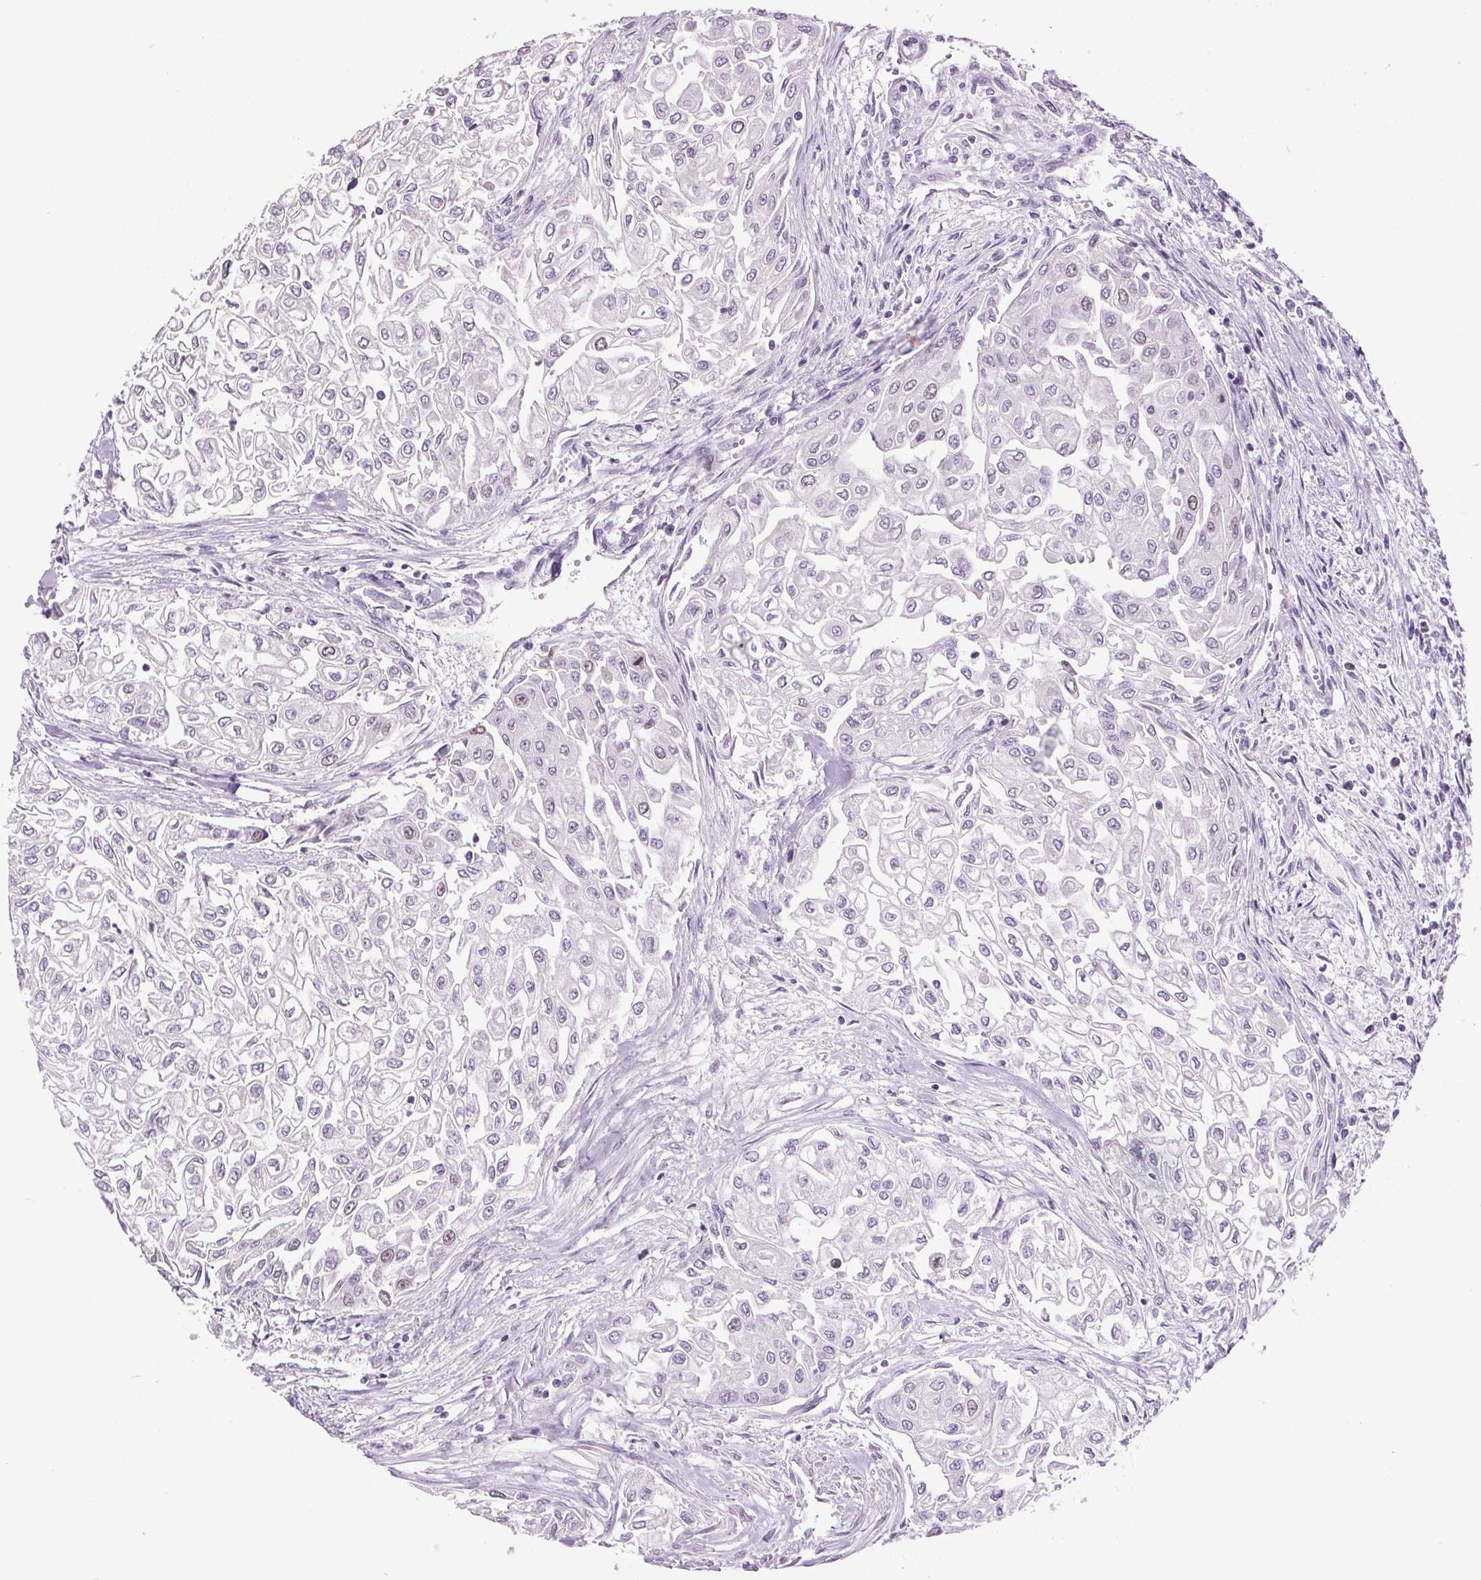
{"staining": {"intensity": "negative", "quantity": "none", "location": "none"}, "tissue": "urothelial cancer", "cell_type": "Tumor cells", "image_type": "cancer", "snomed": [{"axis": "morphology", "description": "Urothelial carcinoma, High grade"}, {"axis": "topography", "description": "Urinary bladder"}], "caption": "DAB (3,3'-diaminobenzidine) immunohistochemical staining of human urothelial carcinoma (high-grade) exhibits no significant expression in tumor cells.", "gene": "CENPF", "patient": {"sex": "male", "age": 62}}